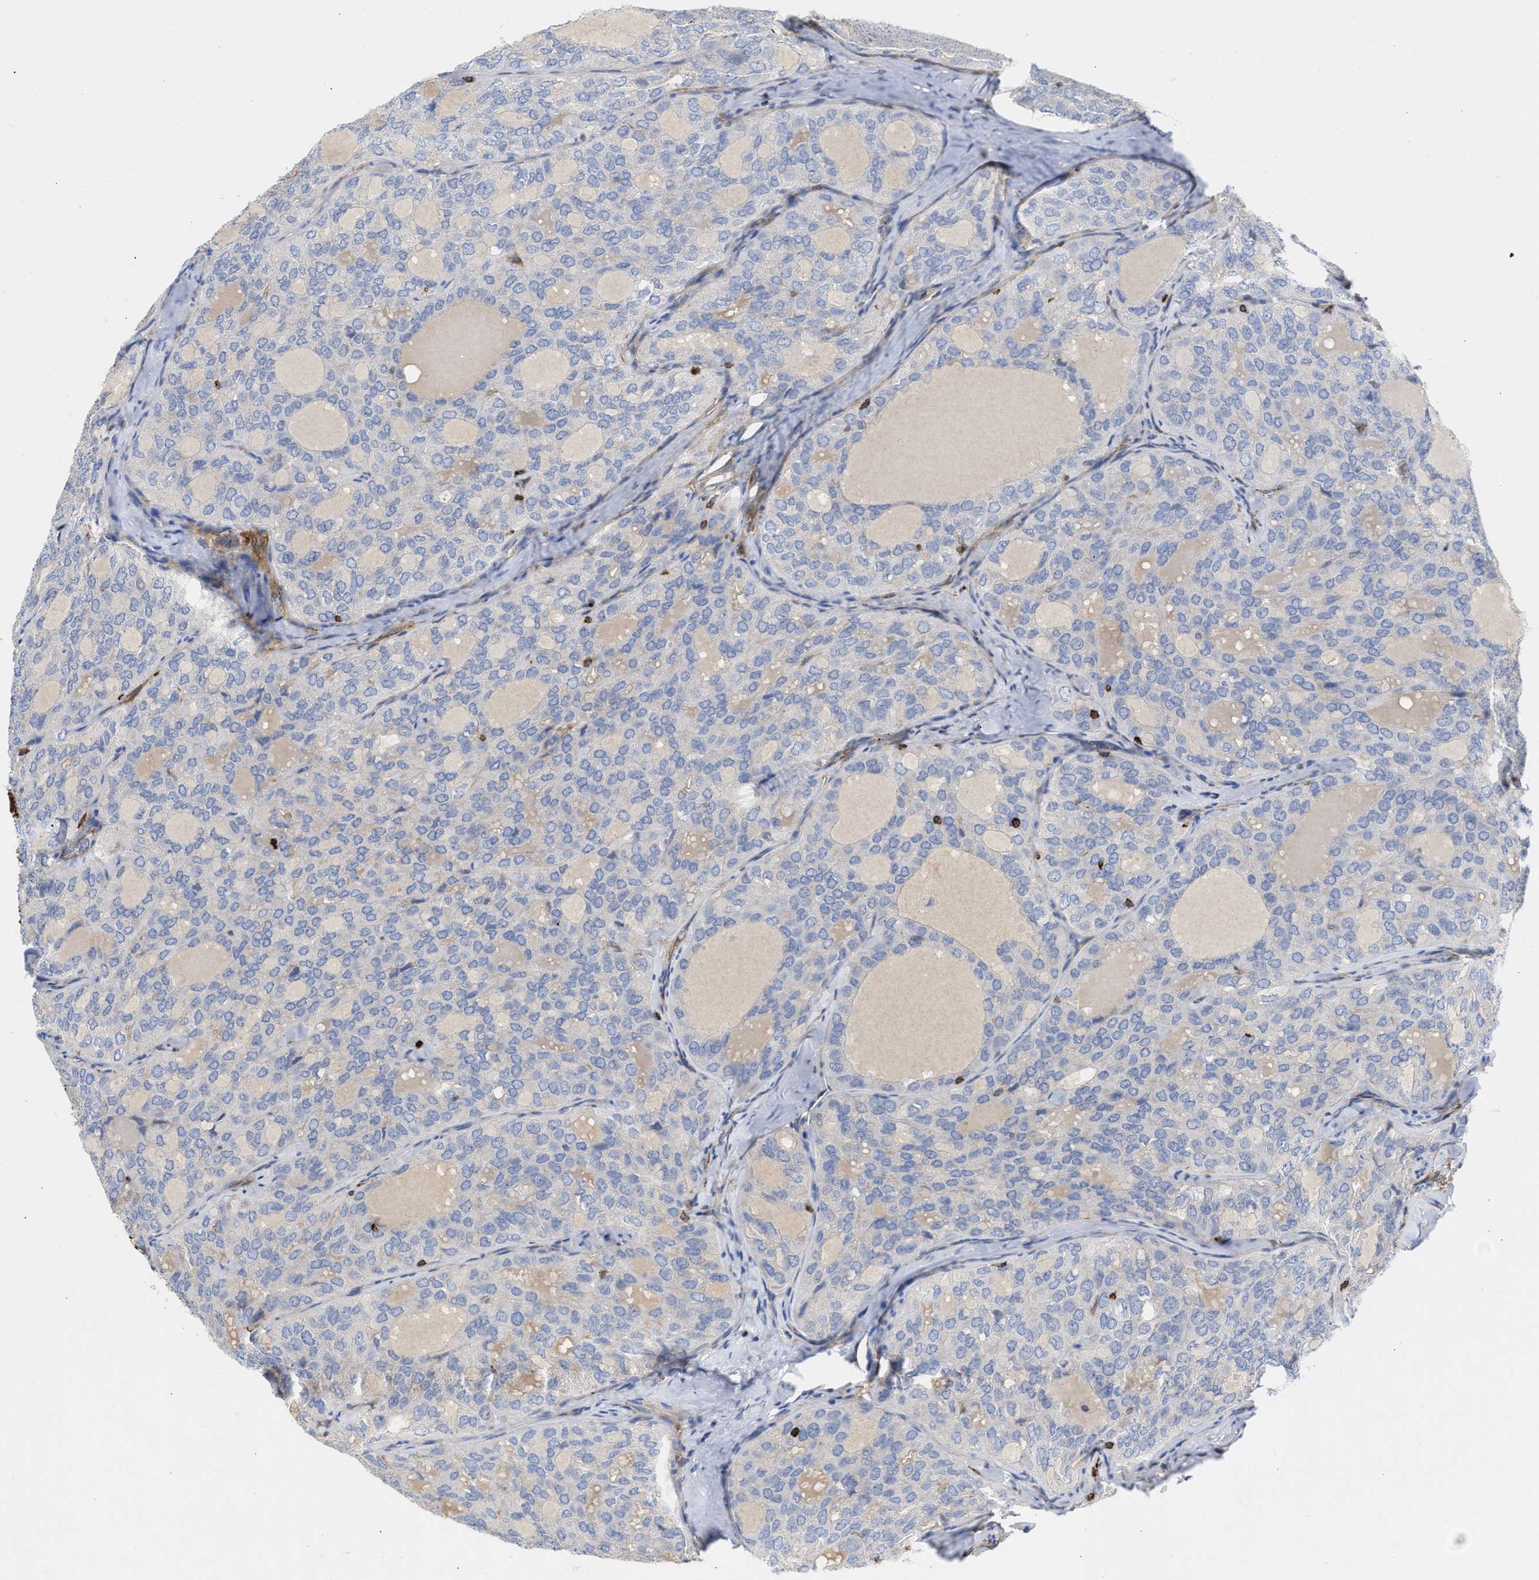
{"staining": {"intensity": "negative", "quantity": "none", "location": "none"}, "tissue": "thyroid cancer", "cell_type": "Tumor cells", "image_type": "cancer", "snomed": [{"axis": "morphology", "description": "Follicular adenoma carcinoma, NOS"}, {"axis": "topography", "description": "Thyroid gland"}], "caption": "Protein analysis of thyroid cancer displays no significant positivity in tumor cells.", "gene": "HS3ST5", "patient": {"sex": "male", "age": 75}}